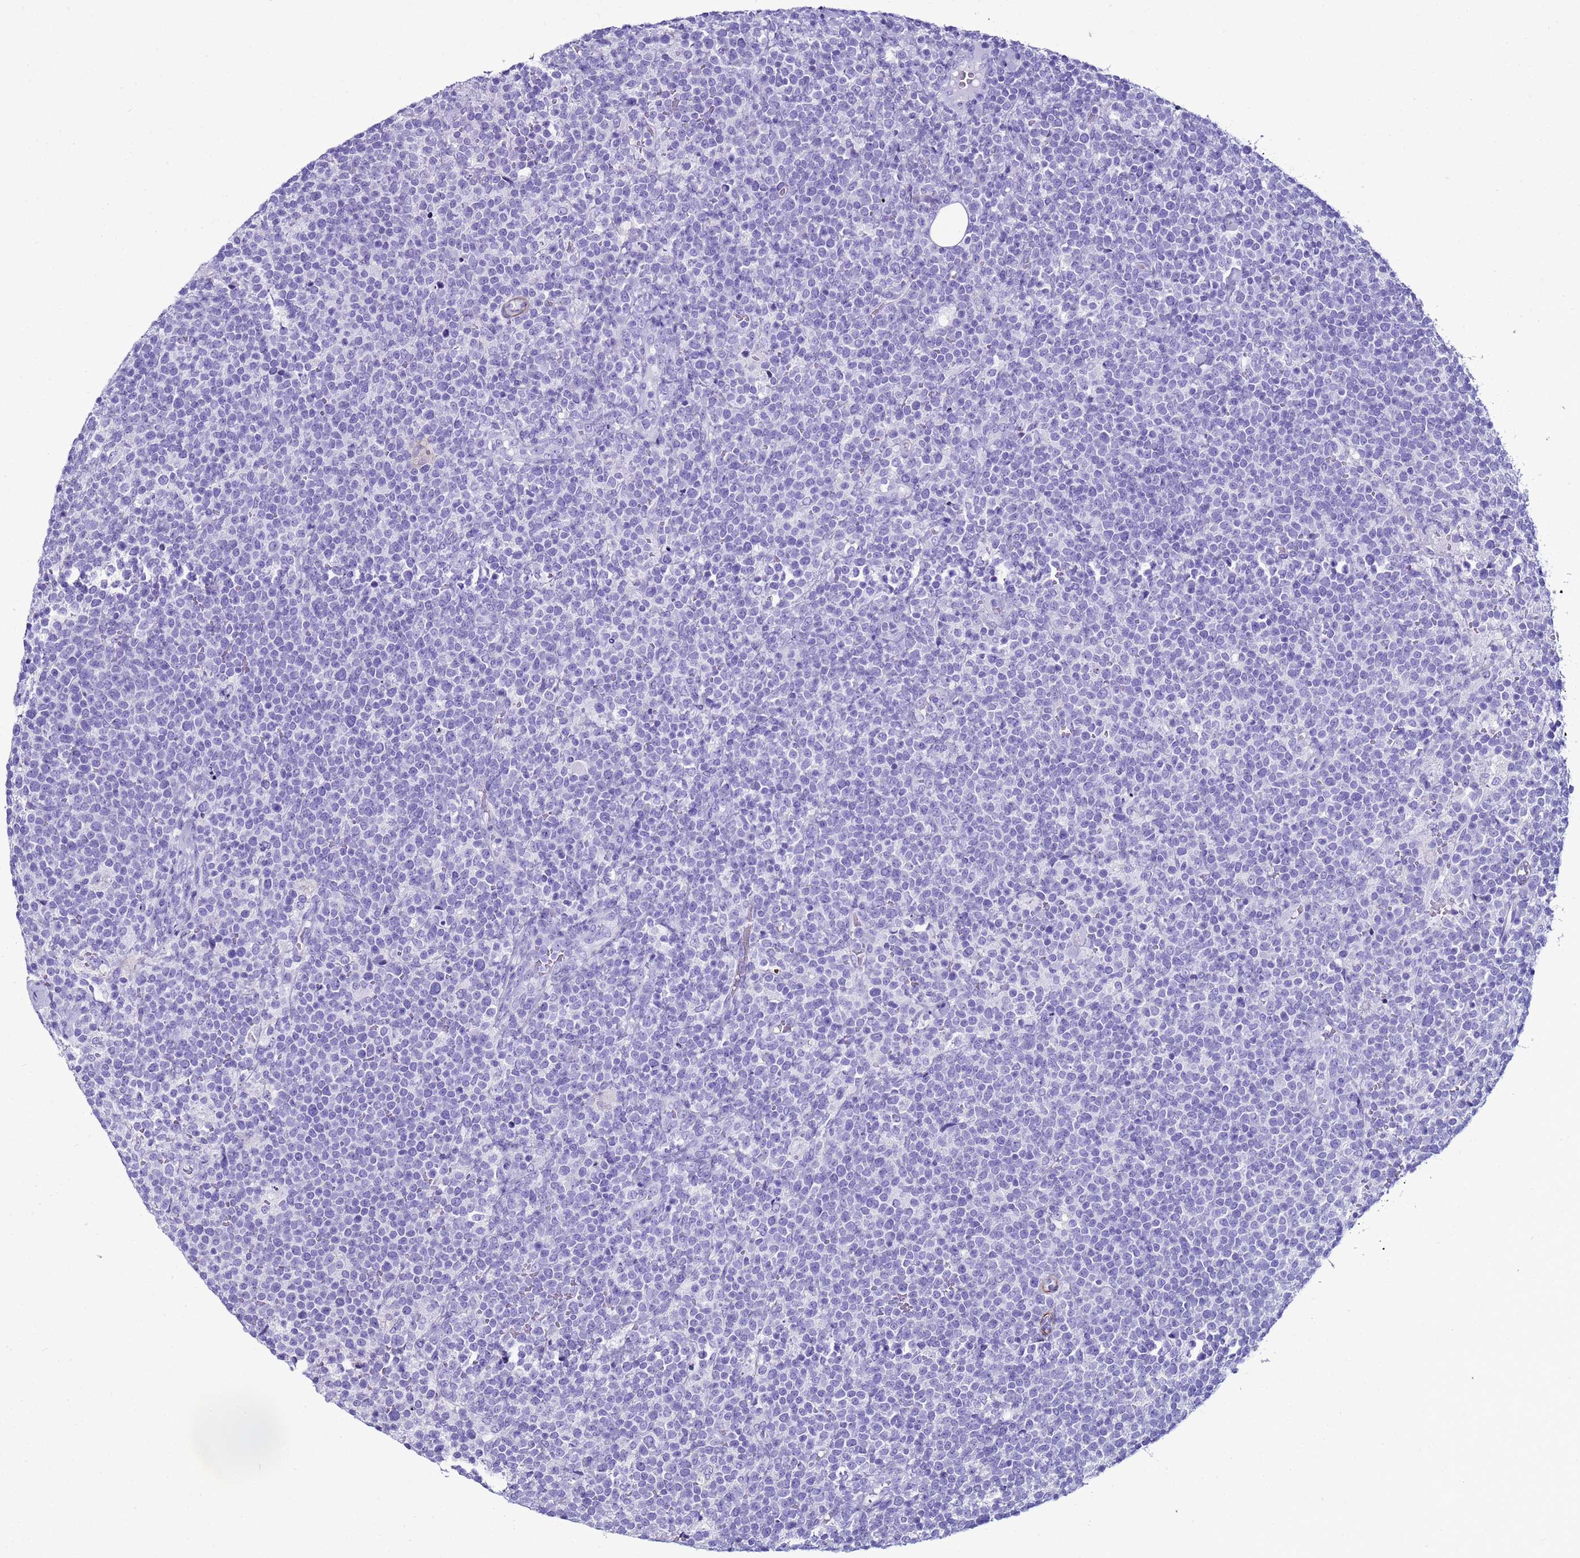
{"staining": {"intensity": "negative", "quantity": "none", "location": "none"}, "tissue": "lymphoma", "cell_type": "Tumor cells", "image_type": "cancer", "snomed": [{"axis": "morphology", "description": "Malignant lymphoma, non-Hodgkin's type, High grade"}, {"axis": "topography", "description": "Lymph node"}], "caption": "The immunohistochemistry (IHC) histopathology image has no significant positivity in tumor cells of malignant lymphoma, non-Hodgkin's type (high-grade) tissue.", "gene": "LCMT1", "patient": {"sex": "male", "age": 61}}